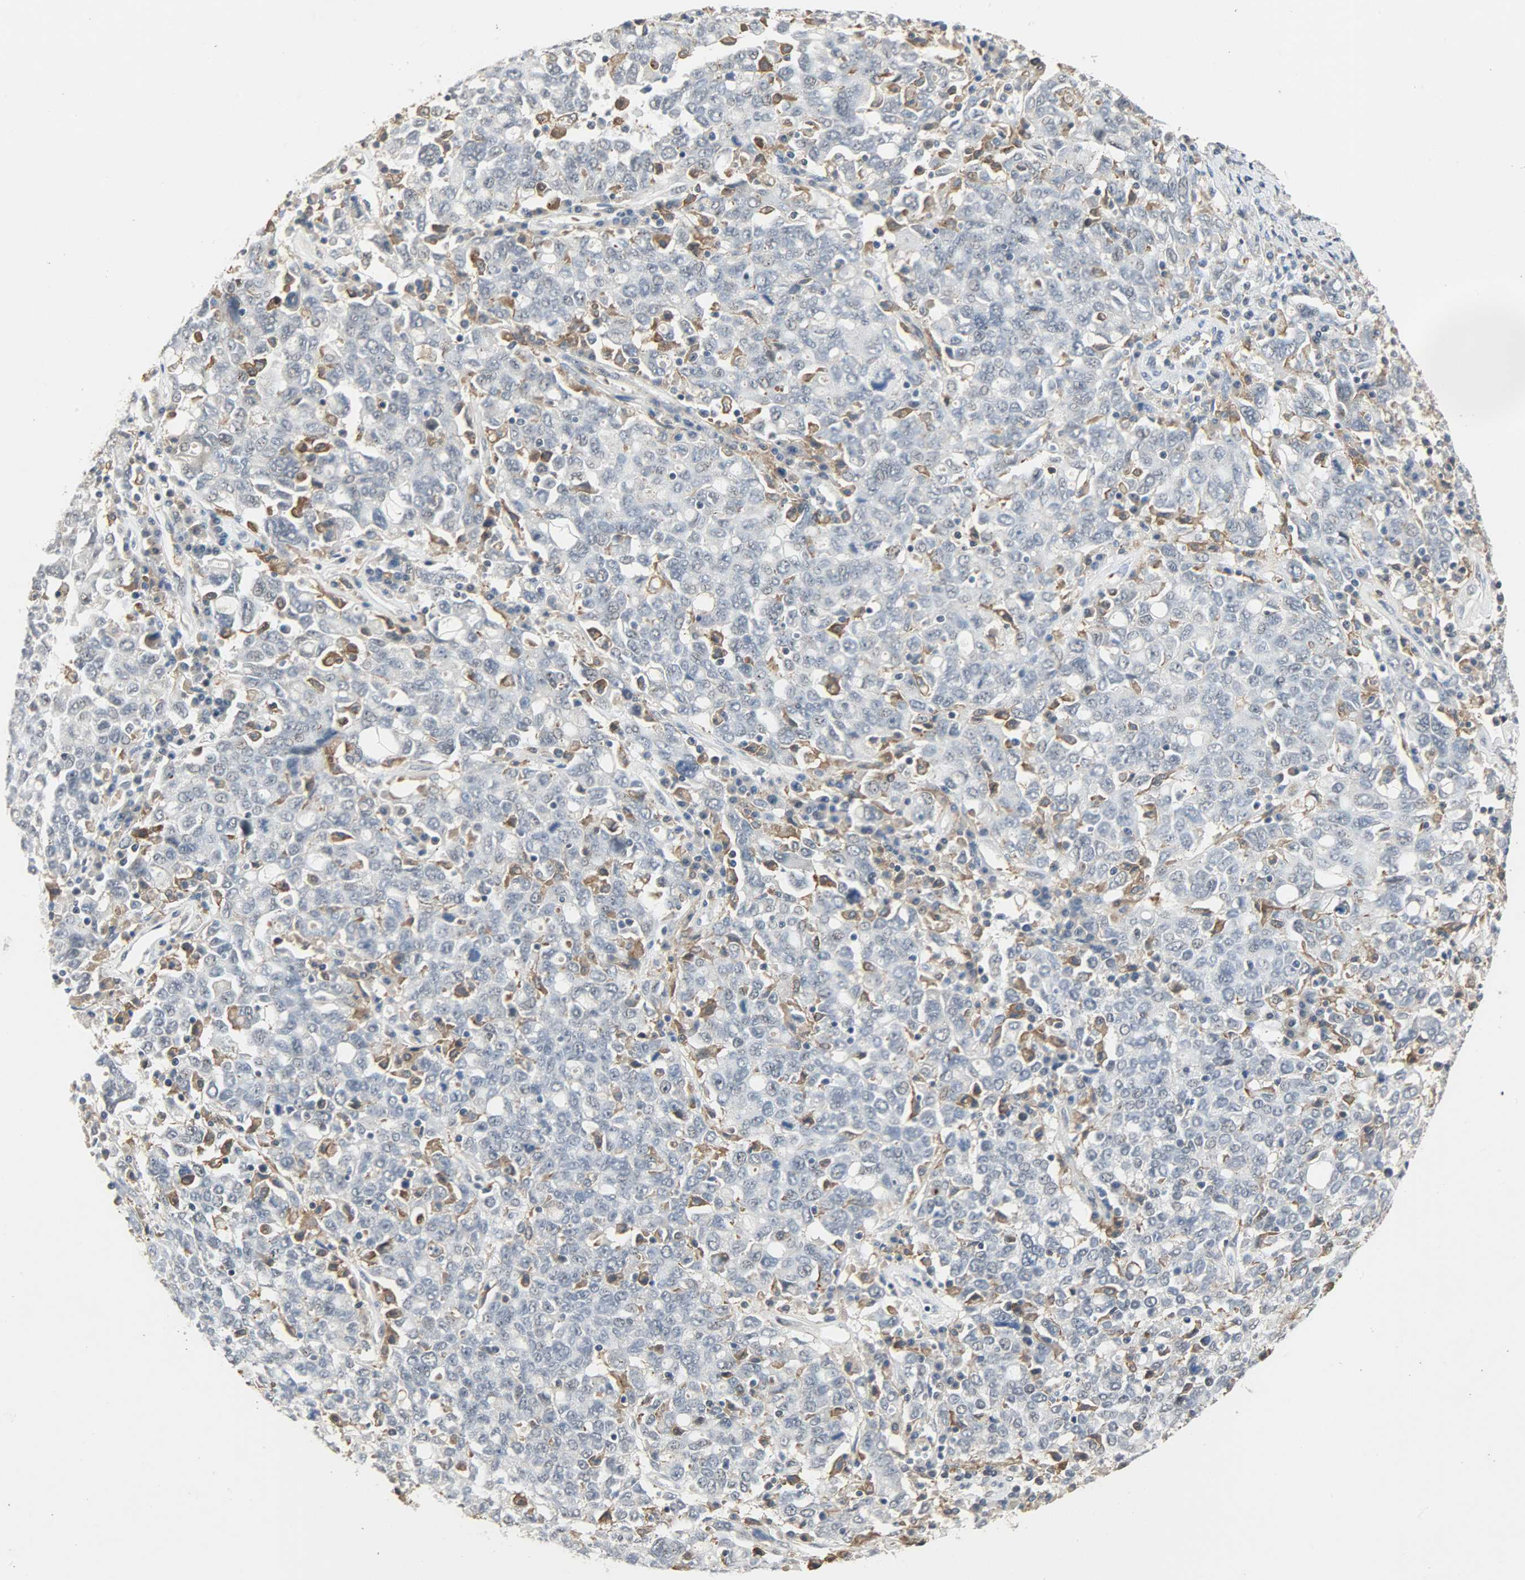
{"staining": {"intensity": "negative", "quantity": "none", "location": "none"}, "tissue": "ovarian cancer", "cell_type": "Tumor cells", "image_type": "cancer", "snomed": [{"axis": "morphology", "description": "Carcinoma, endometroid"}, {"axis": "topography", "description": "Ovary"}], "caption": "Immunohistochemical staining of ovarian cancer (endometroid carcinoma) displays no significant staining in tumor cells.", "gene": "SKAP2", "patient": {"sex": "female", "age": 62}}